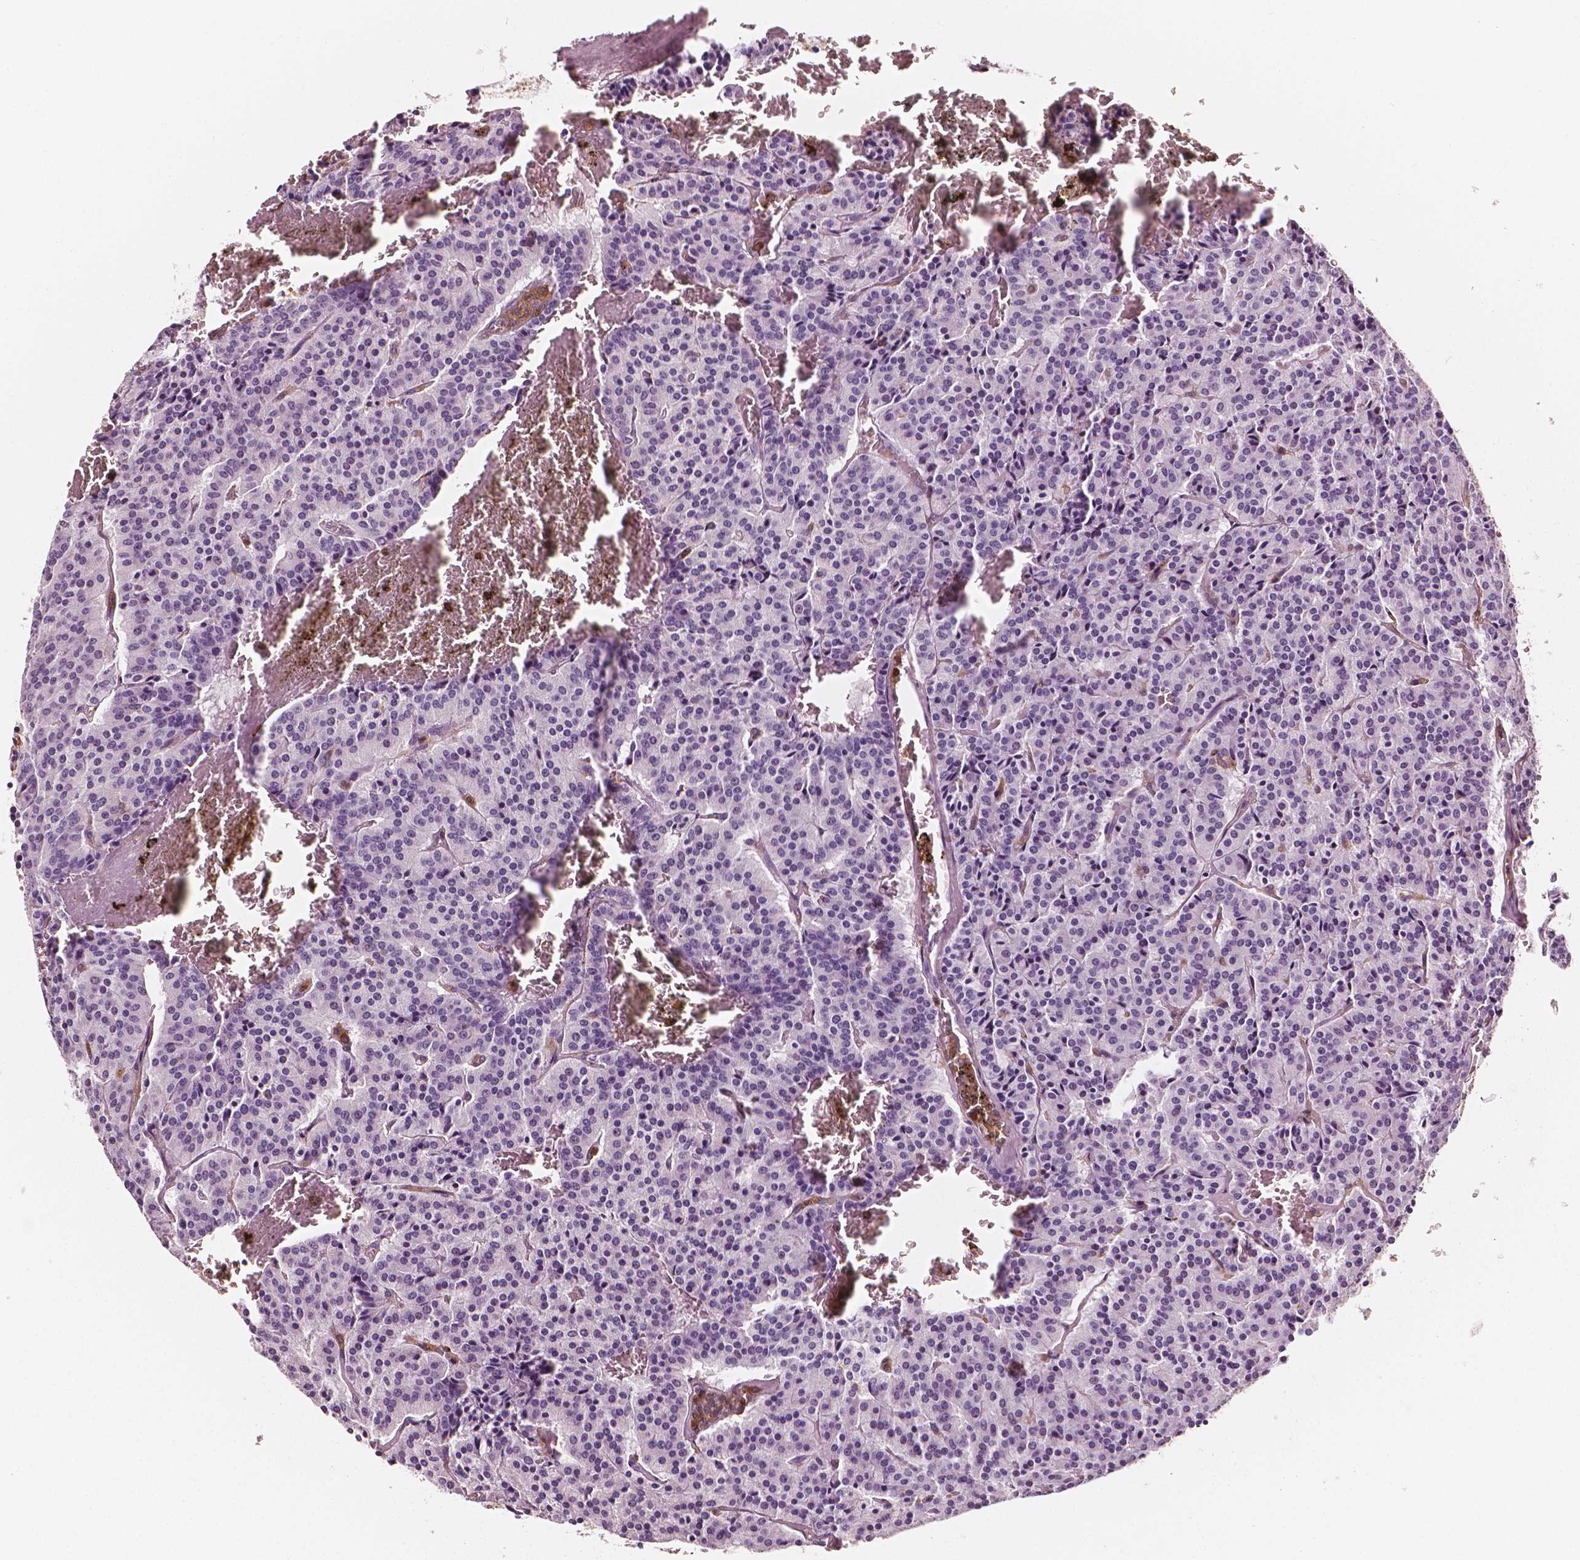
{"staining": {"intensity": "negative", "quantity": "none", "location": "none"}, "tissue": "carcinoid", "cell_type": "Tumor cells", "image_type": "cancer", "snomed": [{"axis": "morphology", "description": "Carcinoid, malignant, NOS"}, {"axis": "topography", "description": "Lung"}], "caption": "Immunohistochemistry of carcinoid (malignant) displays no positivity in tumor cells. Brightfield microscopy of immunohistochemistry stained with DAB (brown) and hematoxylin (blue), captured at high magnification.", "gene": "PTPRC", "patient": {"sex": "male", "age": 70}}